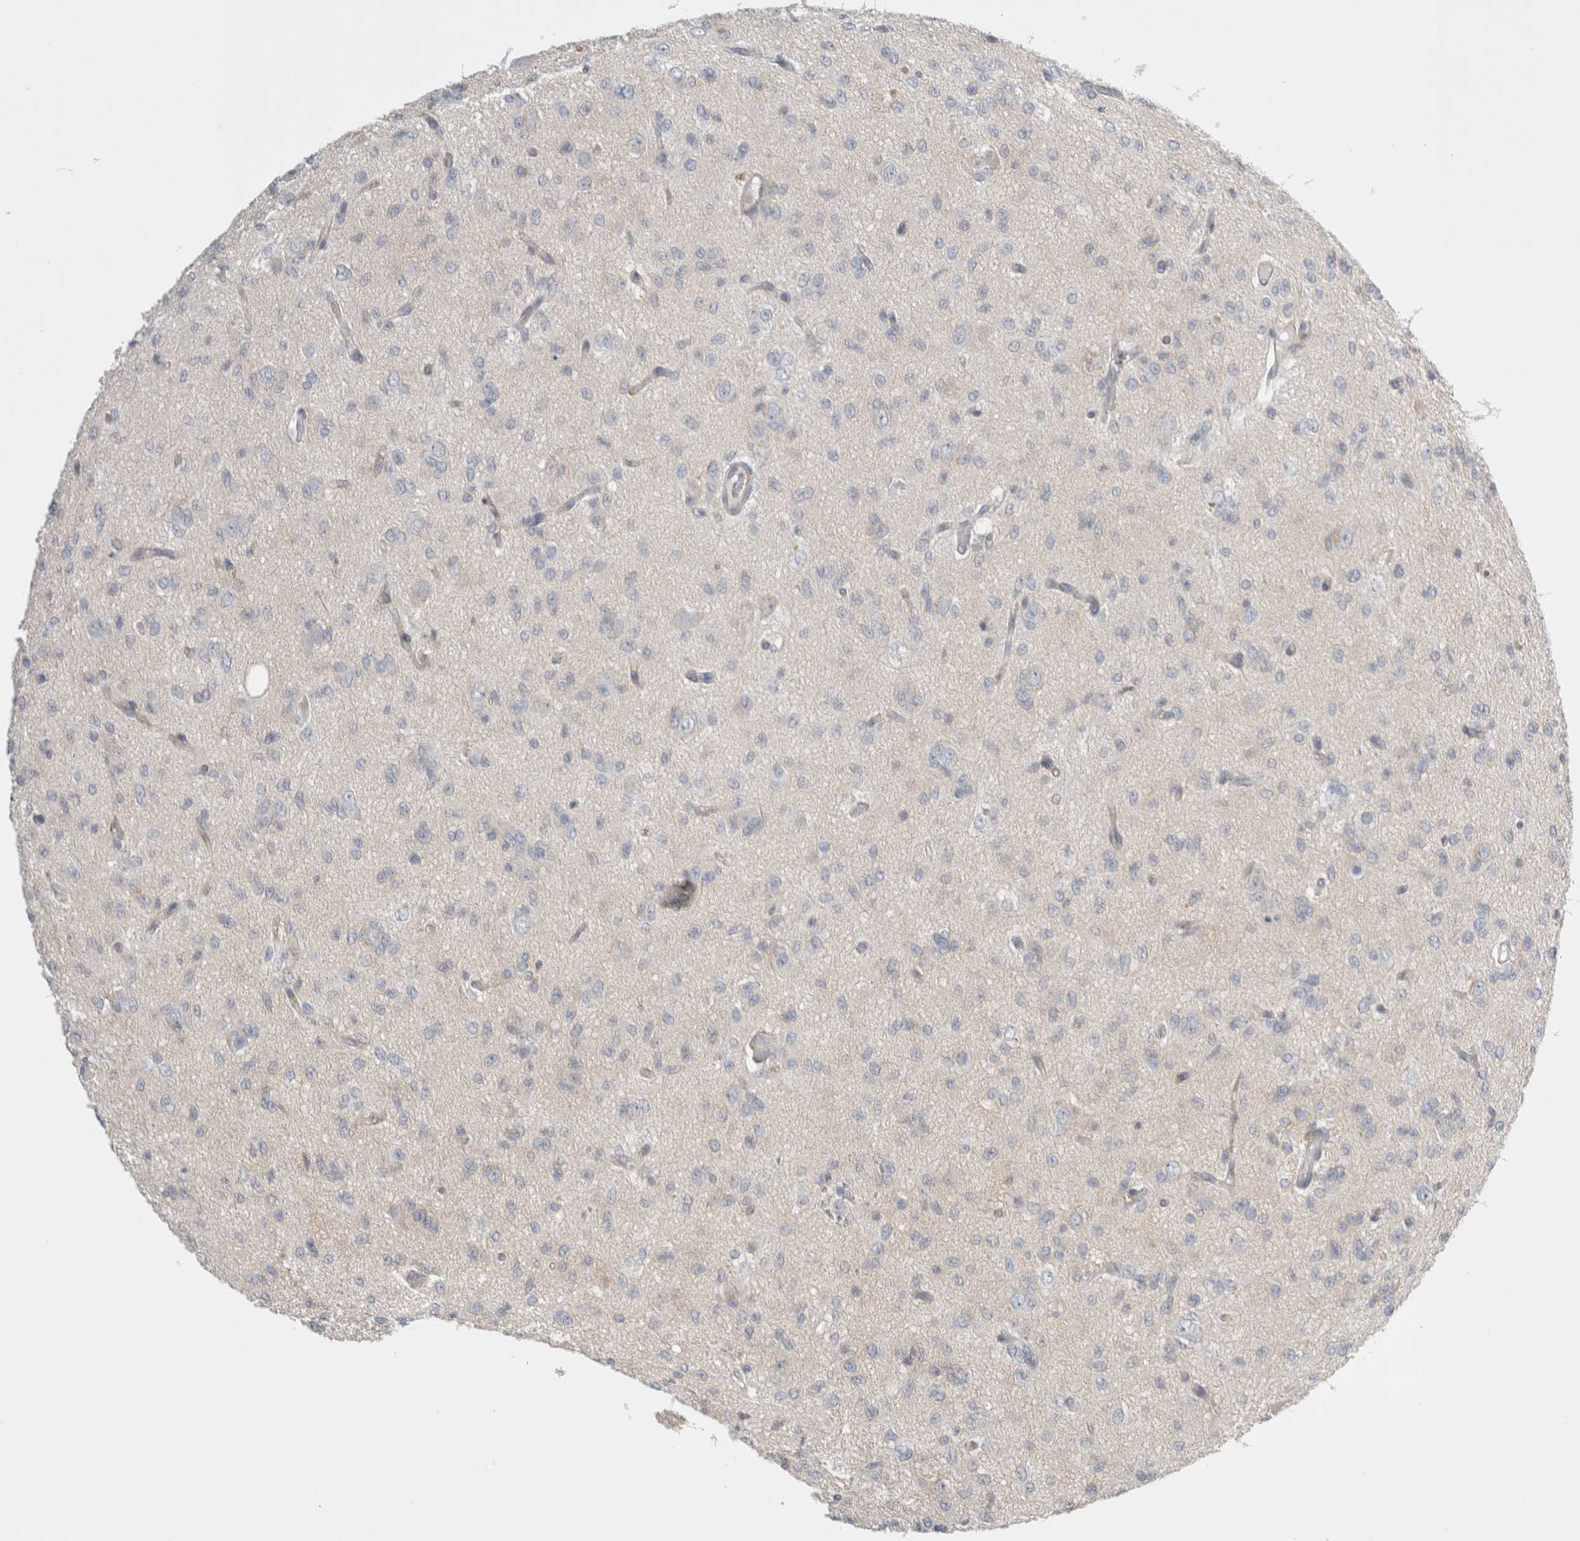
{"staining": {"intensity": "negative", "quantity": "none", "location": "none"}, "tissue": "glioma", "cell_type": "Tumor cells", "image_type": "cancer", "snomed": [{"axis": "morphology", "description": "Glioma, malignant, High grade"}, {"axis": "topography", "description": "Brain"}], "caption": "Protein analysis of high-grade glioma (malignant) displays no significant positivity in tumor cells.", "gene": "VANGL1", "patient": {"sex": "female", "age": 59}}